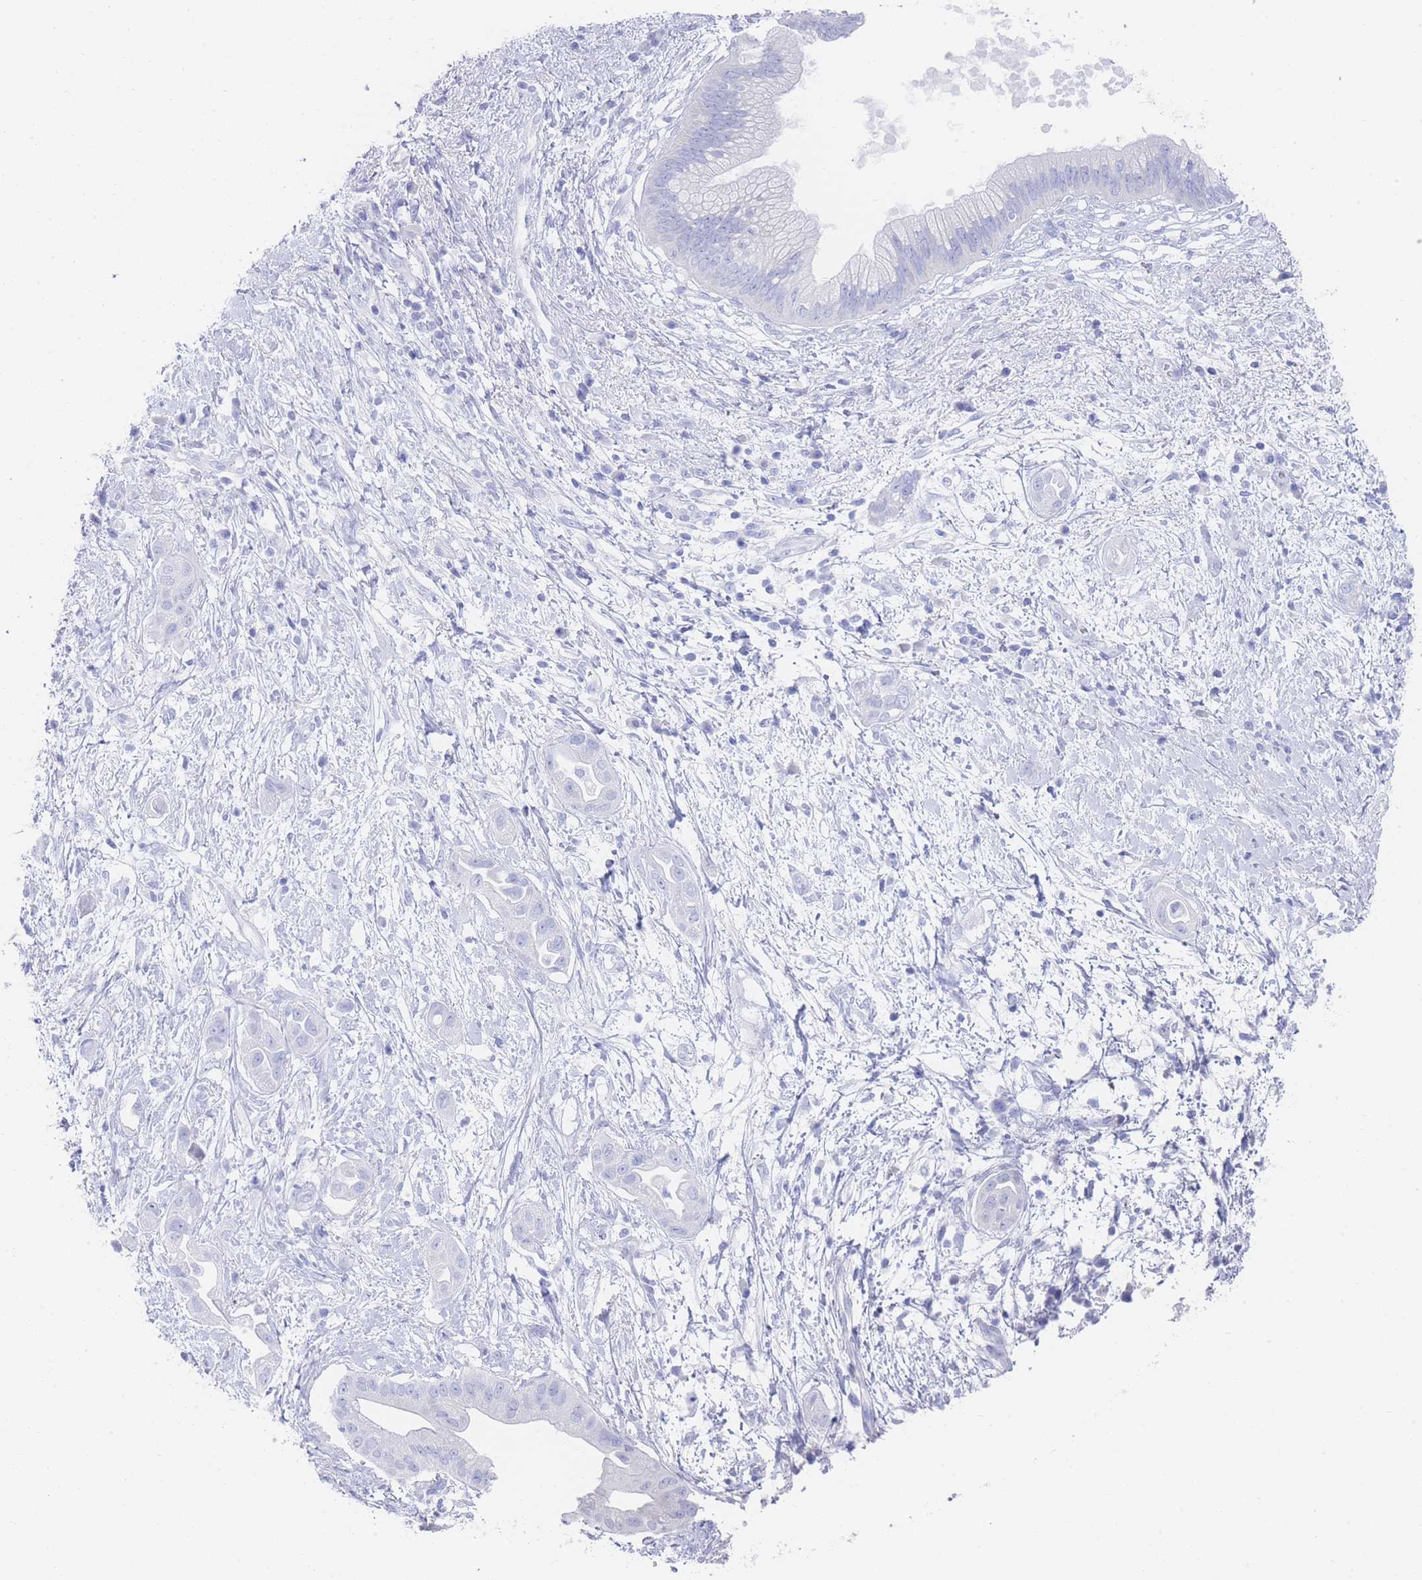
{"staining": {"intensity": "negative", "quantity": "none", "location": "none"}, "tissue": "pancreatic cancer", "cell_type": "Tumor cells", "image_type": "cancer", "snomed": [{"axis": "morphology", "description": "Adenocarcinoma, NOS"}, {"axis": "topography", "description": "Pancreas"}], "caption": "IHC histopathology image of human adenocarcinoma (pancreatic) stained for a protein (brown), which displays no expression in tumor cells. The staining was performed using DAB (3,3'-diaminobenzidine) to visualize the protein expression in brown, while the nuclei were stained in blue with hematoxylin (Magnification: 20x).", "gene": "LRRC37A", "patient": {"sex": "male", "age": 68}}